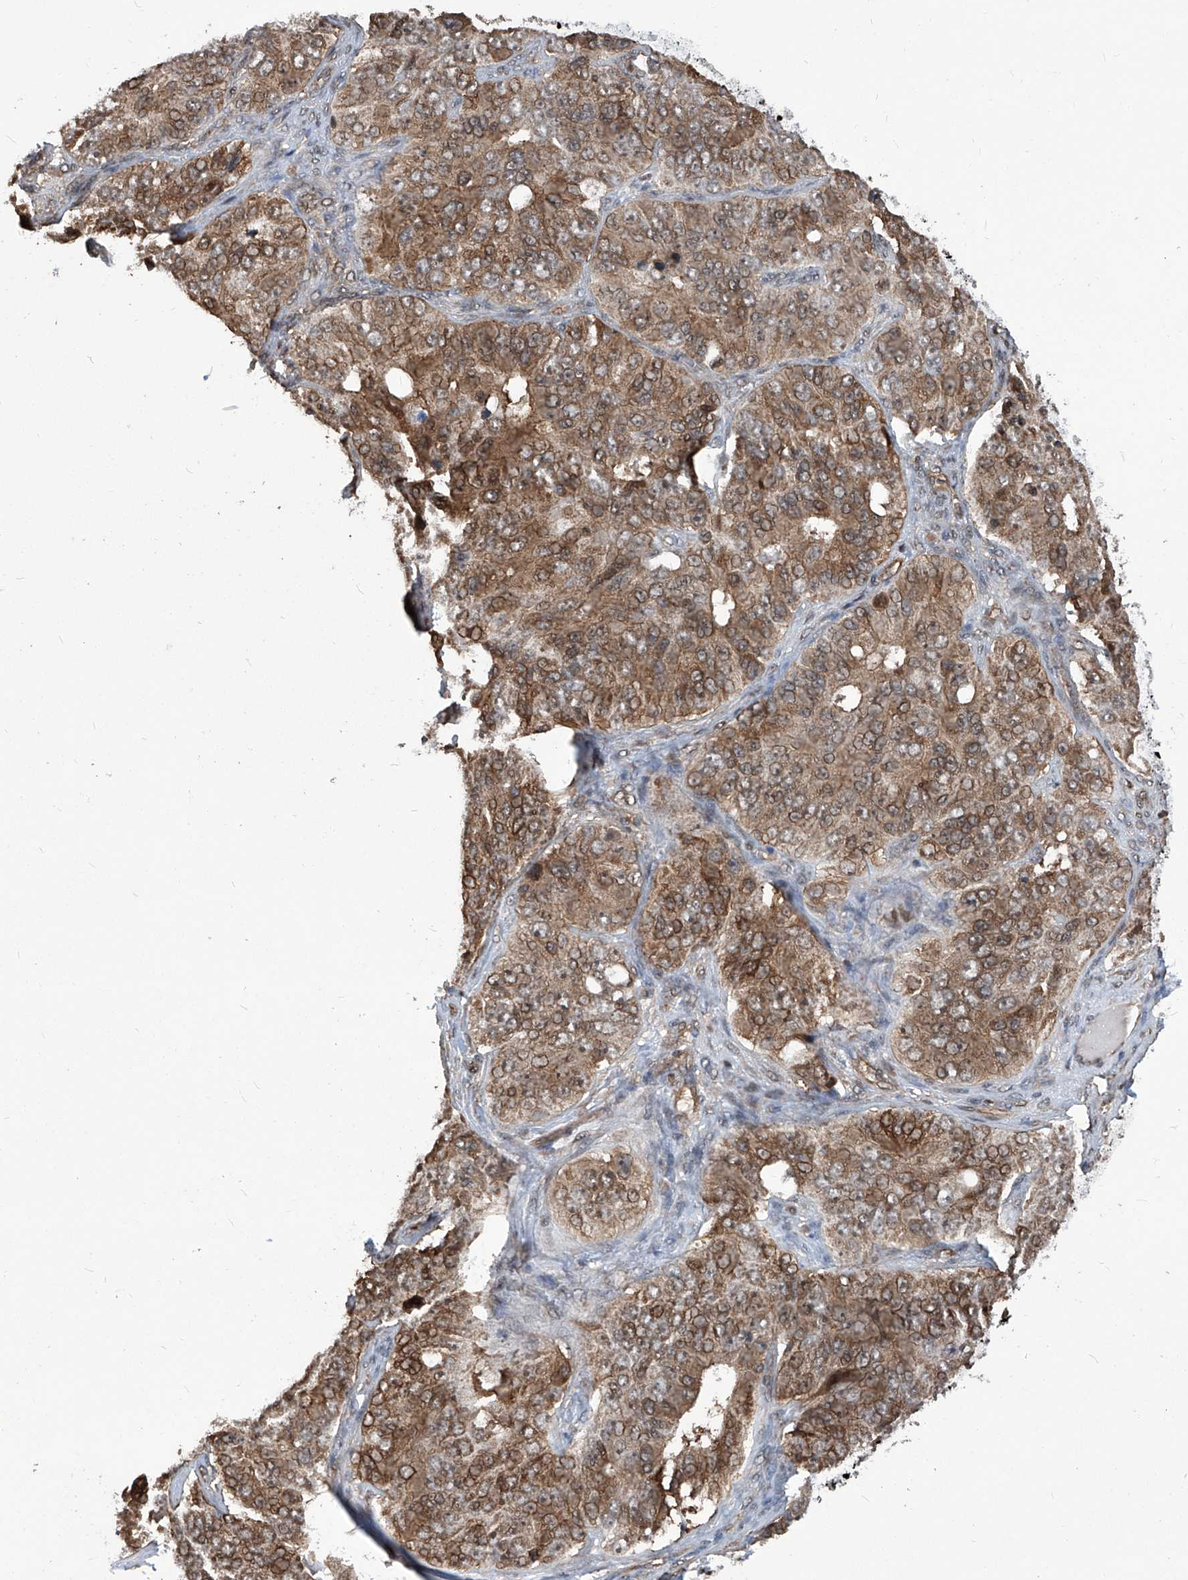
{"staining": {"intensity": "moderate", "quantity": ">75%", "location": "cytoplasmic/membranous,nuclear"}, "tissue": "ovarian cancer", "cell_type": "Tumor cells", "image_type": "cancer", "snomed": [{"axis": "morphology", "description": "Carcinoma, endometroid"}, {"axis": "topography", "description": "Ovary"}], "caption": "IHC of ovarian cancer shows medium levels of moderate cytoplasmic/membranous and nuclear expression in about >75% of tumor cells.", "gene": "PSMB1", "patient": {"sex": "female", "age": 51}}